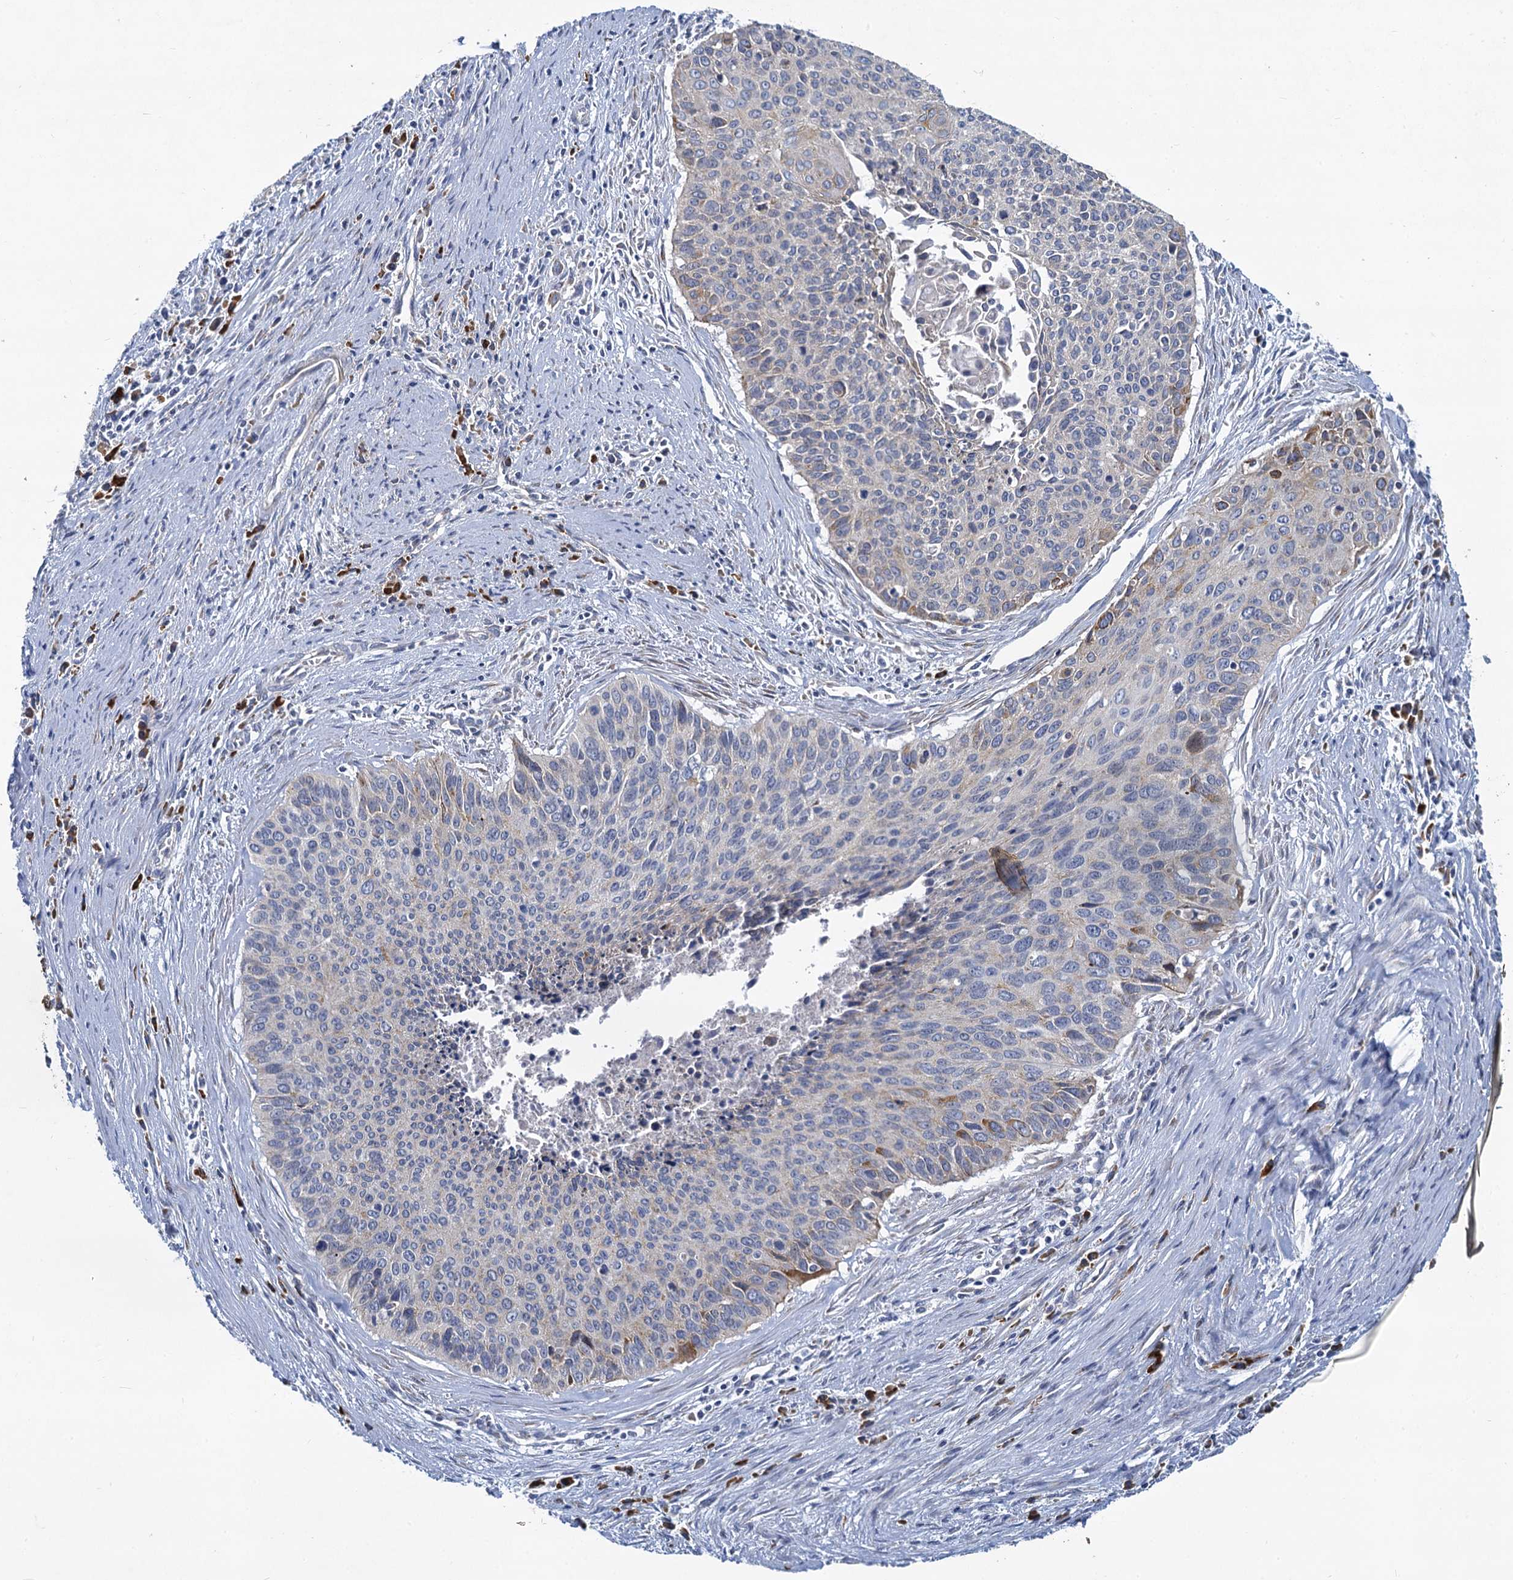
{"staining": {"intensity": "moderate", "quantity": "<25%", "location": "cytoplasmic/membranous"}, "tissue": "cervical cancer", "cell_type": "Tumor cells", "image_type": "cancer", "snomed": [{"axis": "morphology", "description": "Squamous cell carcinoma, NOS"}, {"axis": "topography", "description": "Cervix"}], "caption": "Immunohistochemical staining of human squamous cell carcinoma (cervical) displays low levels of moderate cytoplasmic/membranous positivity in about <25% of tumor cells.", "gene": "PRSS35", "patient": {"sex": "female", "age": 55}}